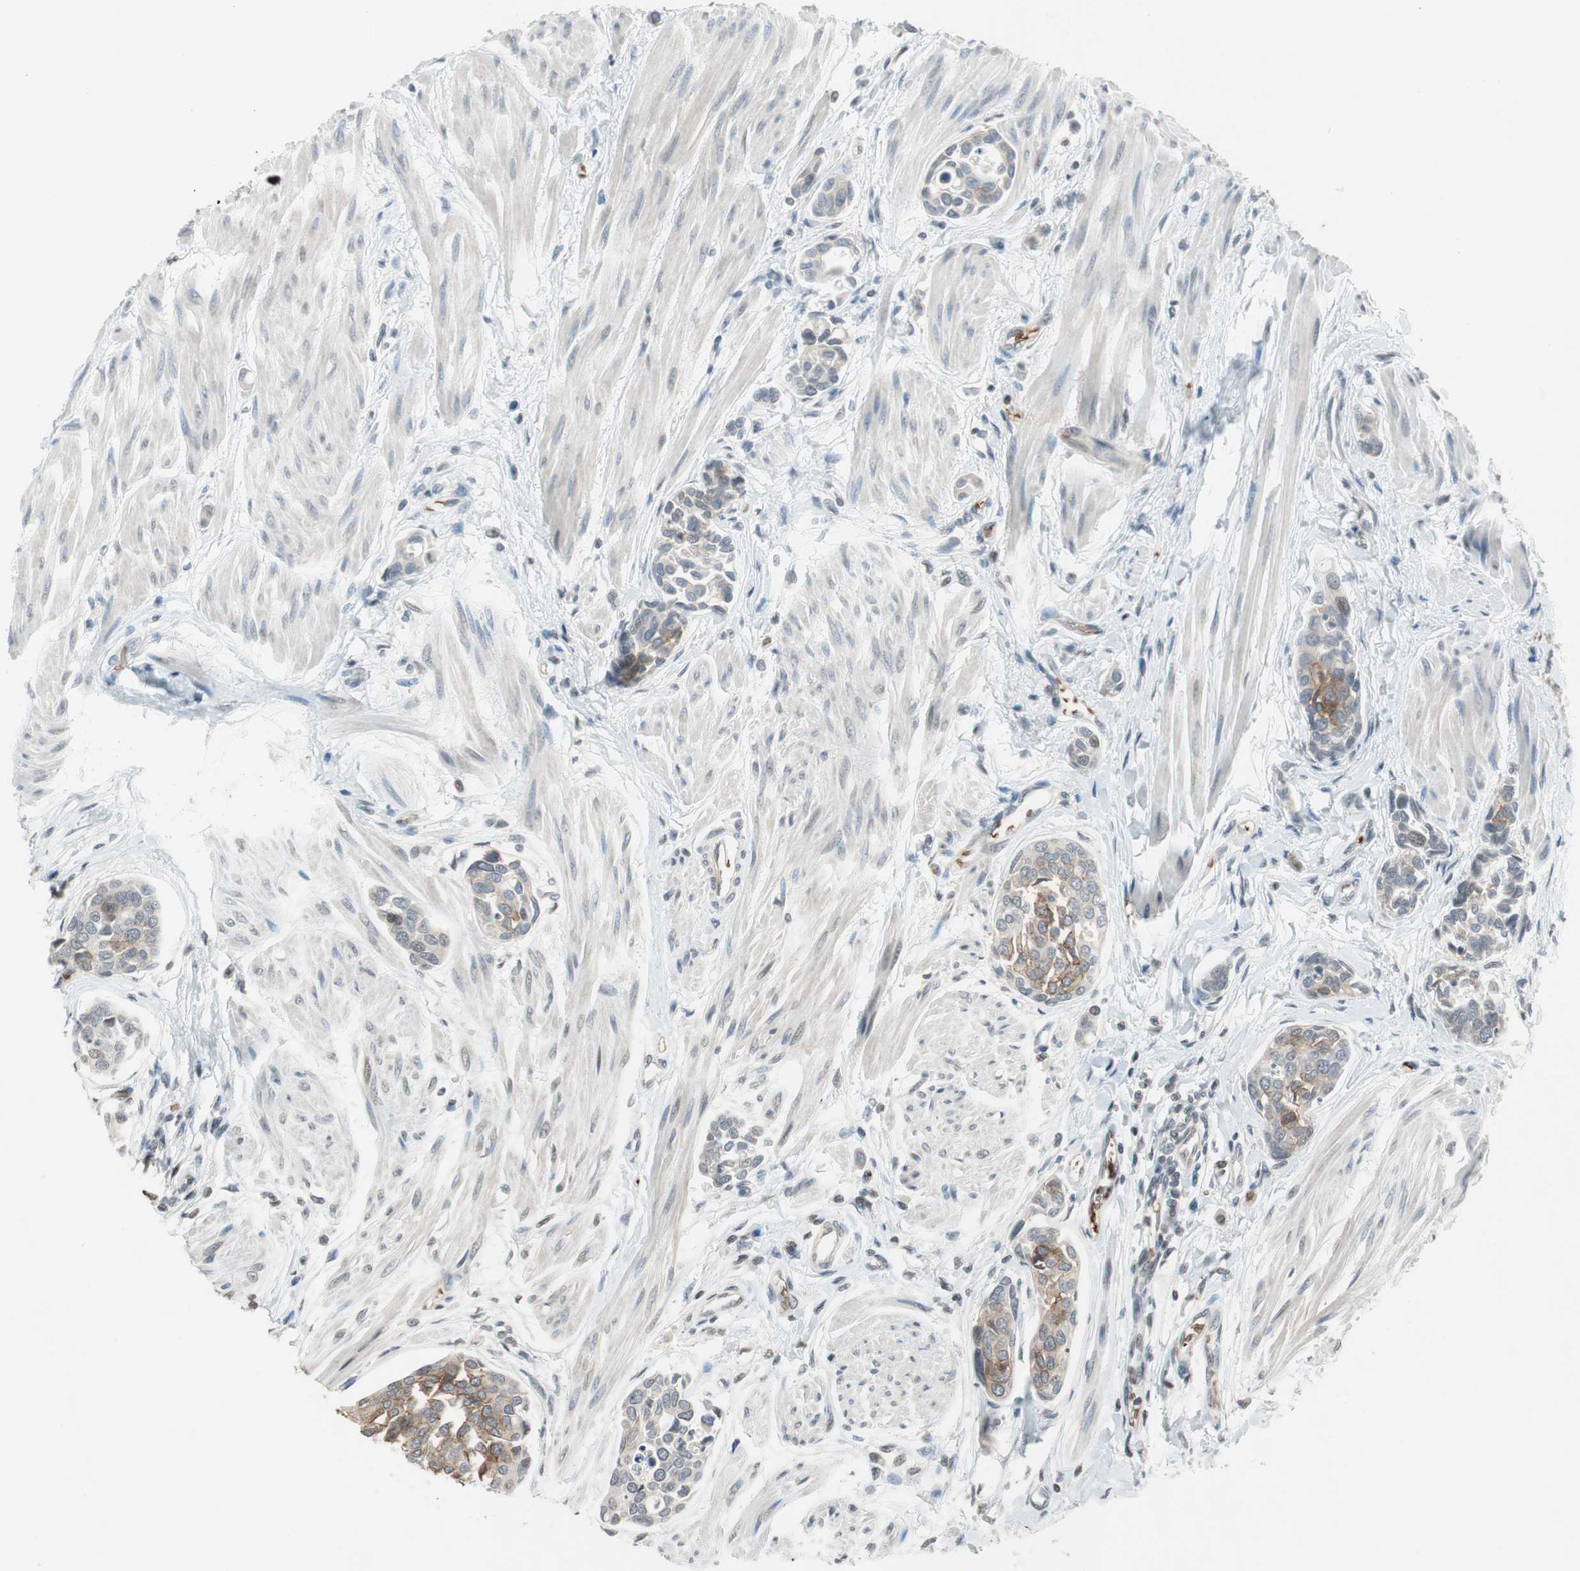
{"staining": {"intensity": "moderate", "quantity": "25%-75%", "location": "cytoplasmic/membranous"}, "tissue": "urothelial cancer", "cell_type": "Tumor cells", "image_type": "cancer", "snomed": [{"axis": "morphology", "description": "Urothelial carcinoma, High grade"}, {"axis": "topography", "description": "Urinary bladder"}], "caption": "IHC (DAB) staining of human high-grade urothelial carcinoma shows moderate cytoplasmic/membranous protein expression in approximately 25%-75% of tumor cells. (DAB IHC with brightfield microscopy, high magnification).", "gene": "GYPC", "patient": {"sex": "male", "age": 78}}